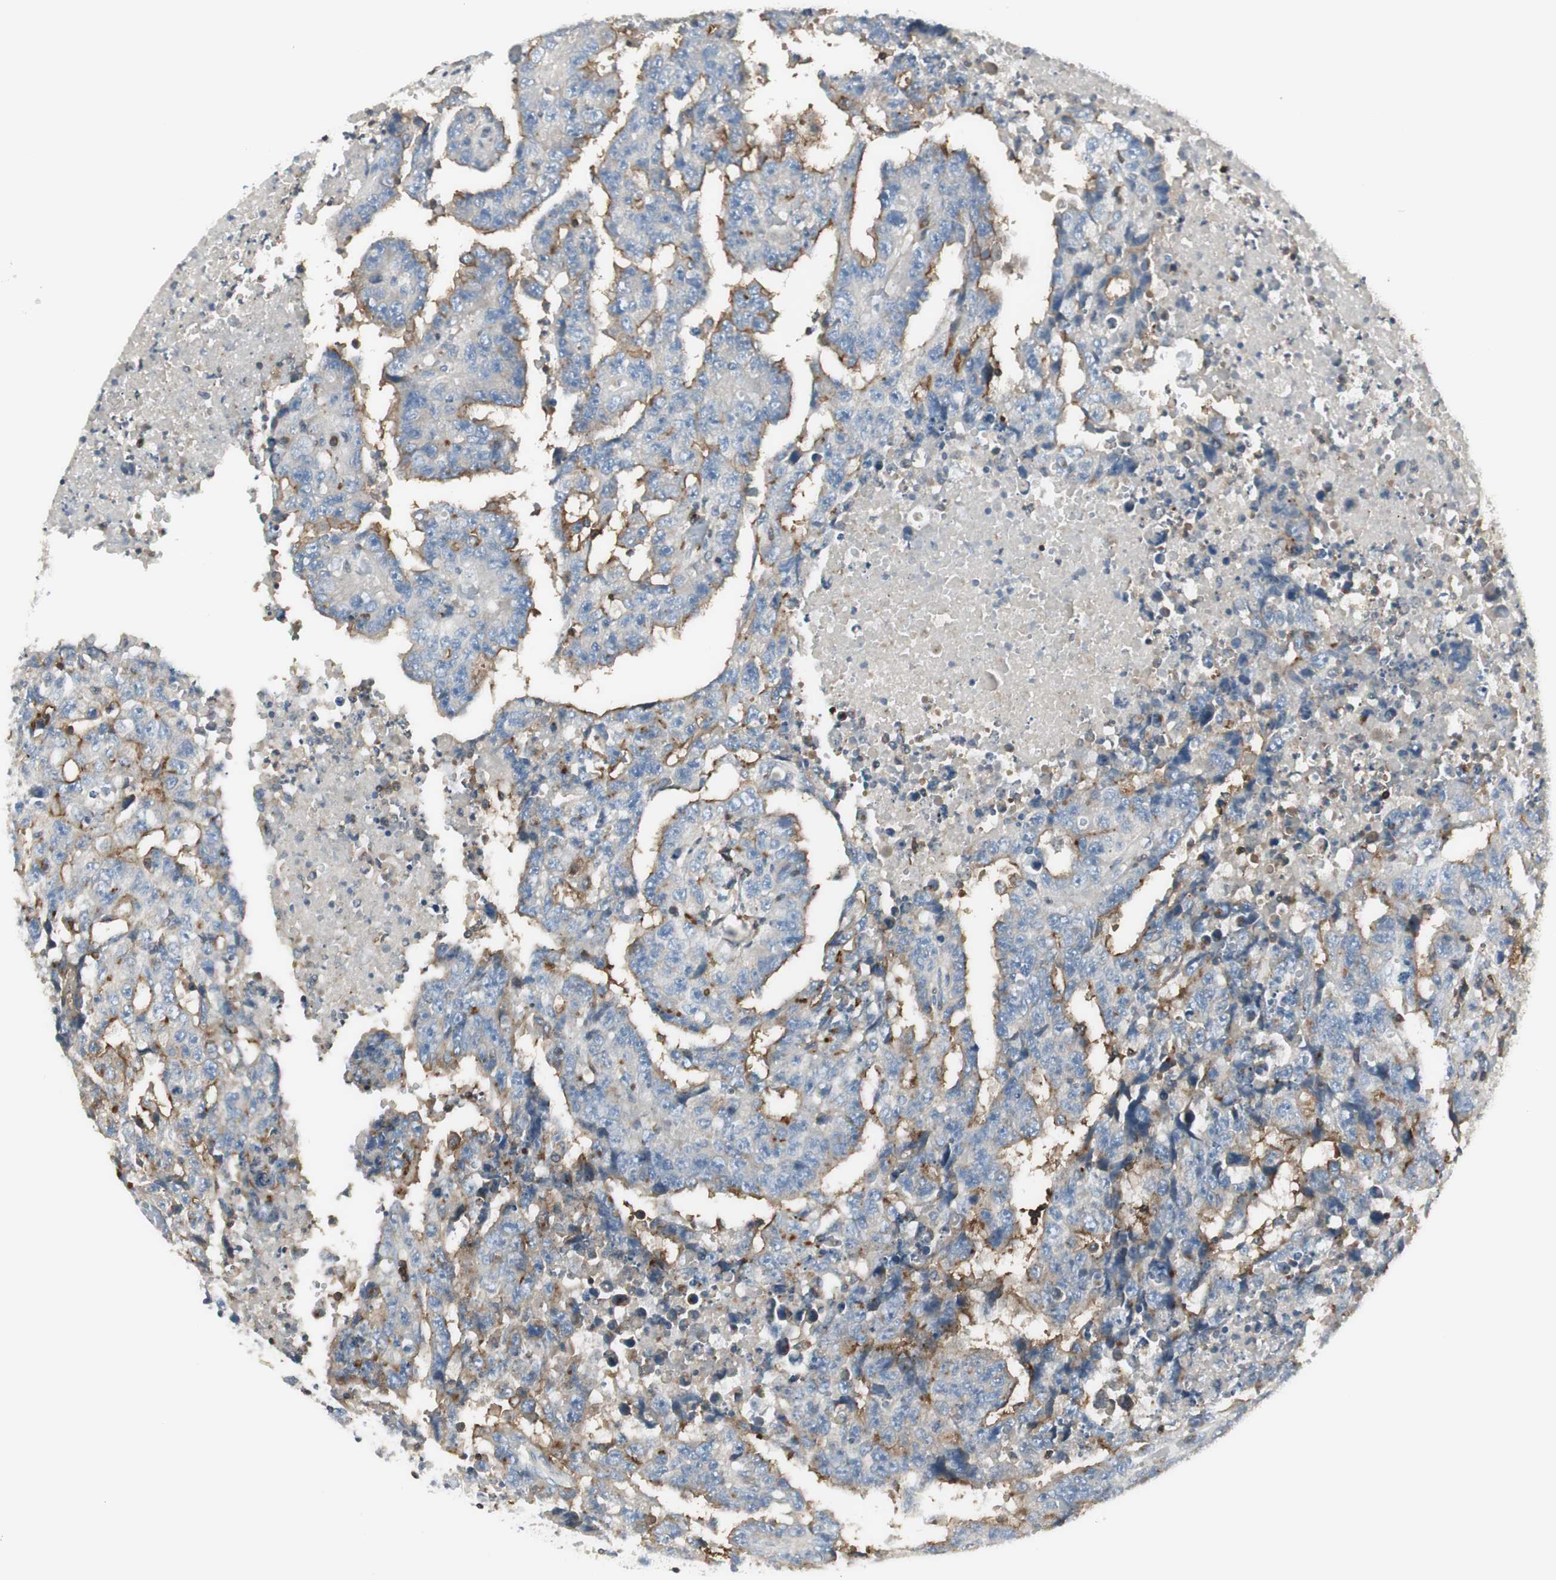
{"staining": {"intensity": "moderate", "quantity": "25%-75%", "location": "cytoplasmic/membranous"}, "tissue": "testis cancer", "cell_type": "Tumor cells", "image_type": "cancer", "snomed": [{"axis": "morphology", "description": "Necrosis, NOS"}, {"axis": "morphology", "description": "Carcinoma, Embryonal, NOS"}, {"axis": "topography", "description": "Testis"}], "caption": "Immunohistochemical staining of human testis cancer shows moderate cytoplasmic/membranous protein positivity in approximately 25%-75% of tumor cells. (IHC, brightfield microscopy, high magnification).", "gene": "SLC9A3R1", "patient": {"sex": "male", "age": 19}}